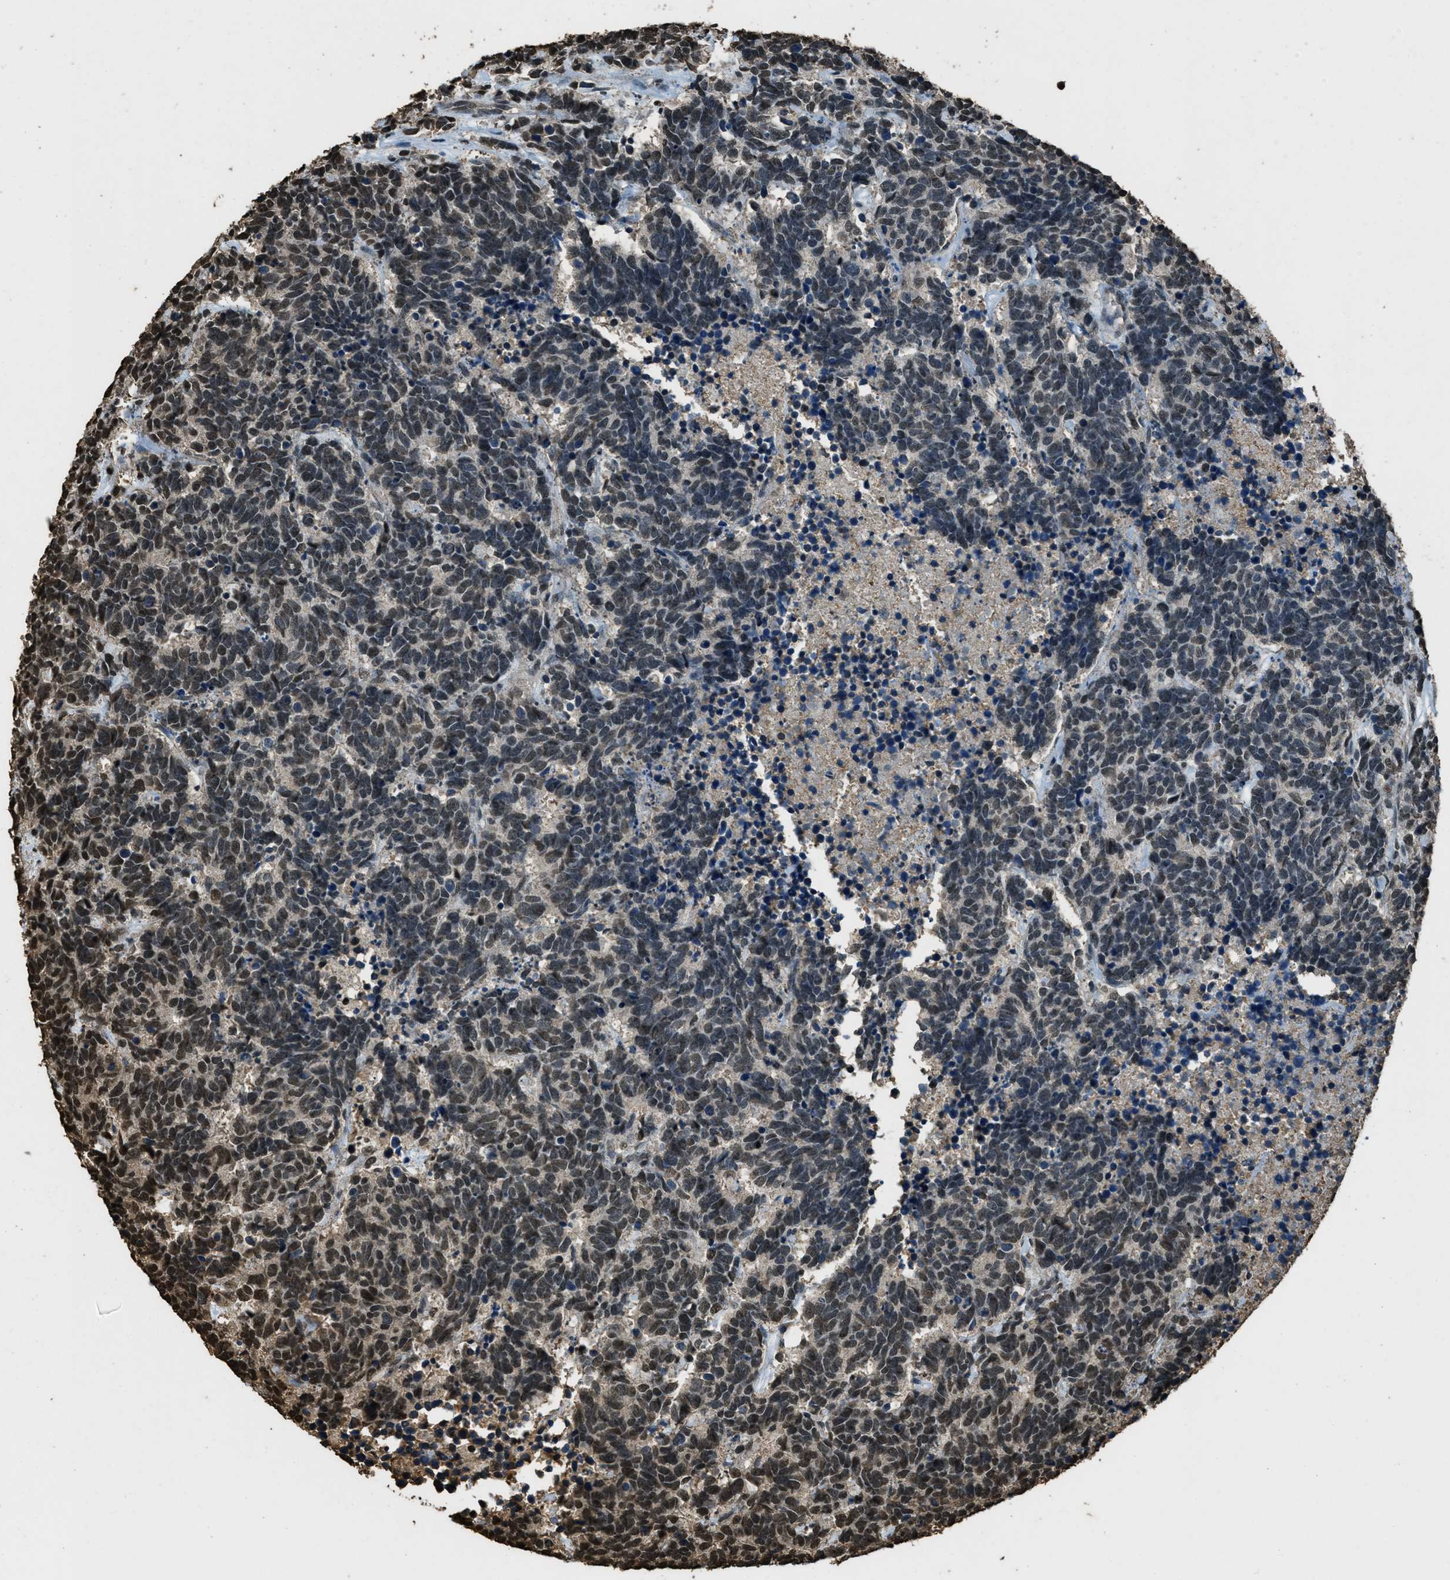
{"staining": {"intensity": "moderate", "quantity": "25%-75%", "location": "nuclear"}, "tissue": "carcinoid", "cell_type": "Tumor cells", "image_type": "cancer", "snomed": [{"axis": "morphology", "description": "Carcinoma, NOS"}, {"axis": "morphology", "description": "Carcinoid, malignant, NOS"}, {"axis": "topography", "description": "Urinary bladder"}], "caption": "Protein positivity by immunohistochemistry (IHC) reveals moderate nuclear staining in approximately 25%-75% of tumor cells in carcinoma.", "gene": "MYB", "patient": {"sex": "male", "age": 57}}